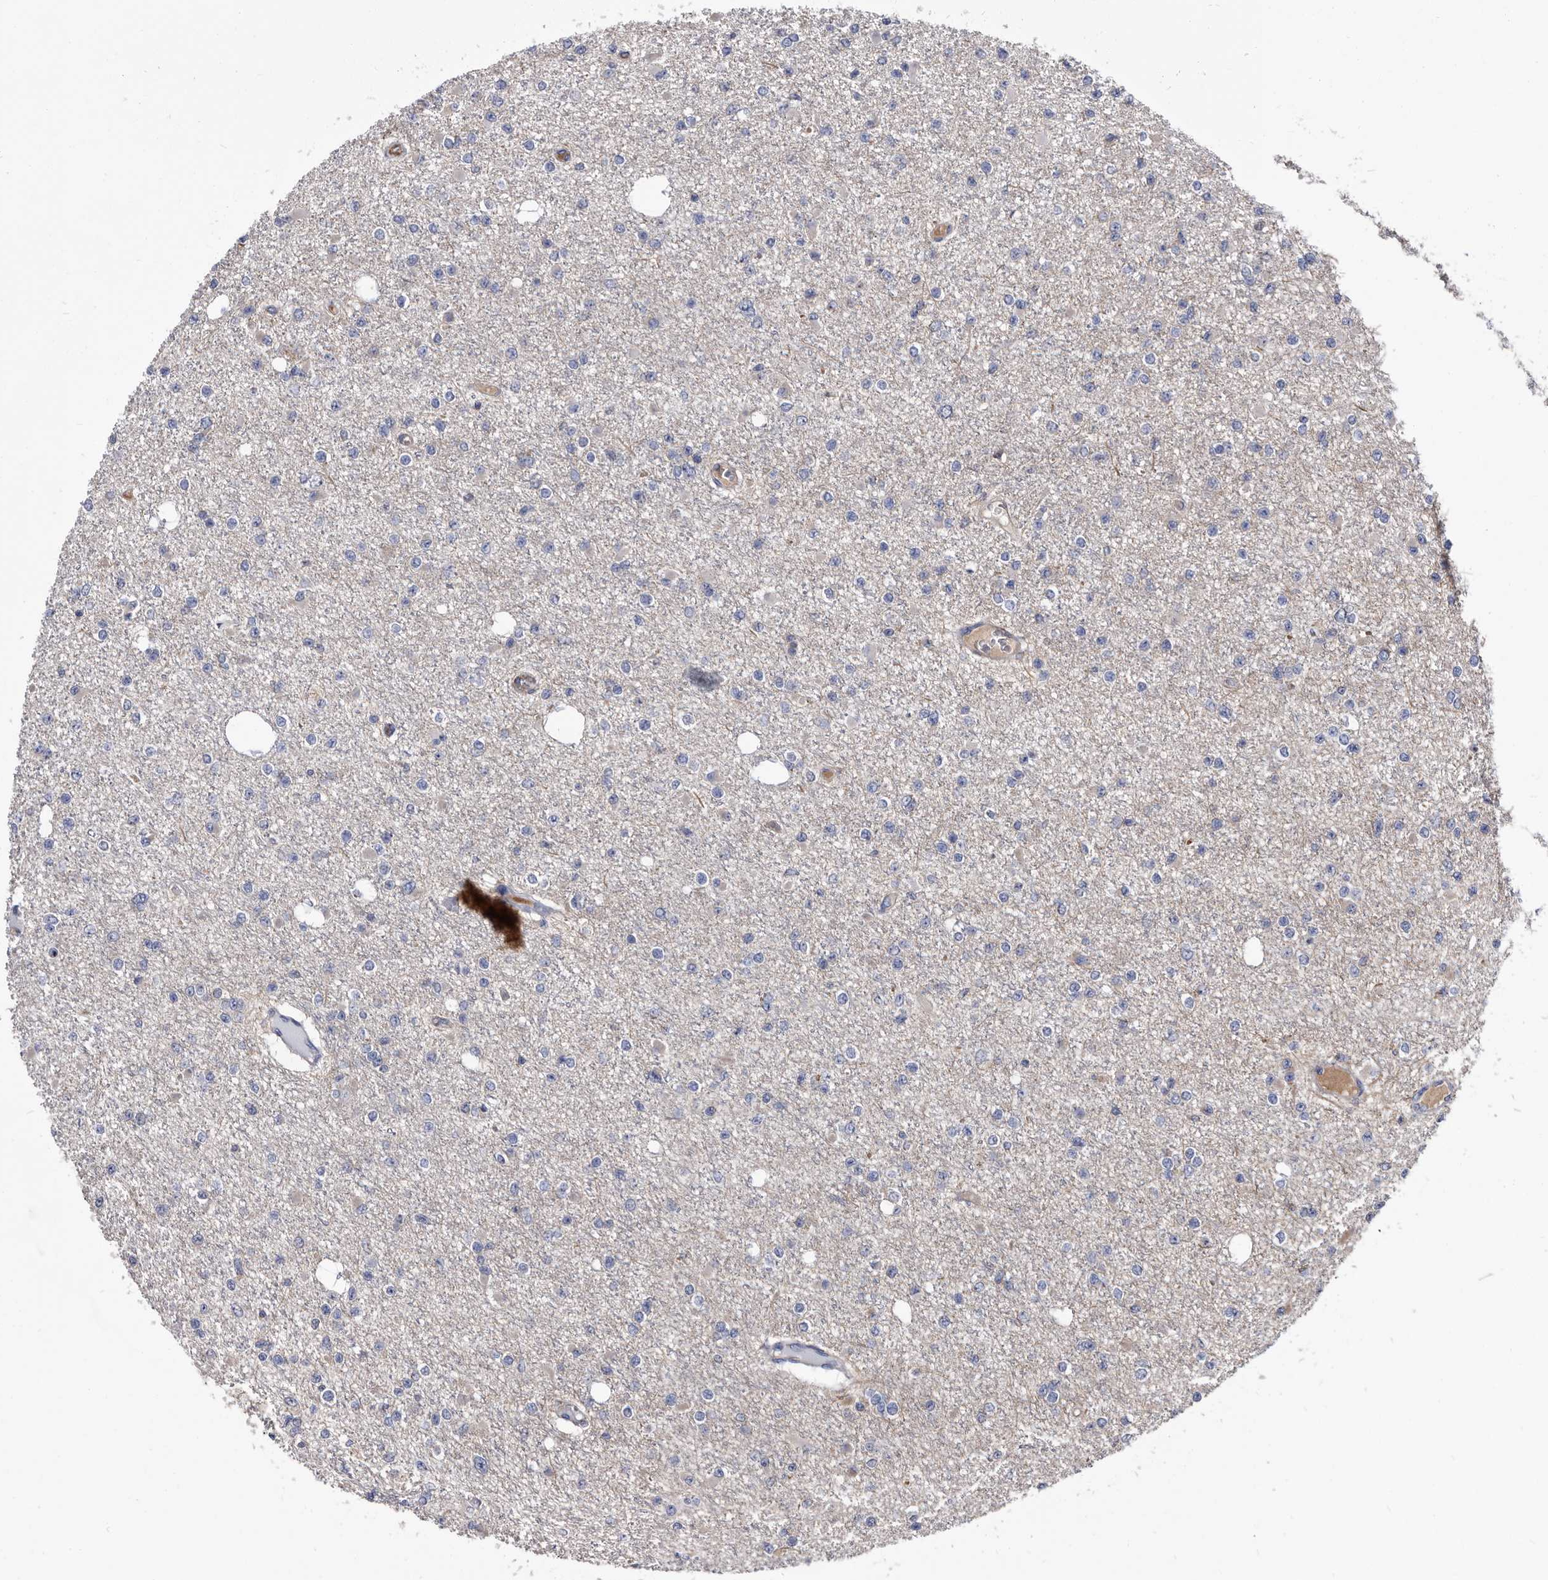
{"staining": {"intensity": "negative", "quantity": "none", "location": "none"}, "tissue": "glioma", "cell_type": "Tumor cells", "image_type": "cancer", "snomed": [{"axis": "morphology", "description": "Glioma, malignant, Low grade"}, {"axis": "topography", "description": "Brain"}], "caption": "An immunohistochemistry (IHC) image of malignant low-grade glioma is shown. There is no staining in tumor cells of malignant low-grade glioma.", "gene": "DTNBP1", "patient": {"sex": "female", "age": 22}}